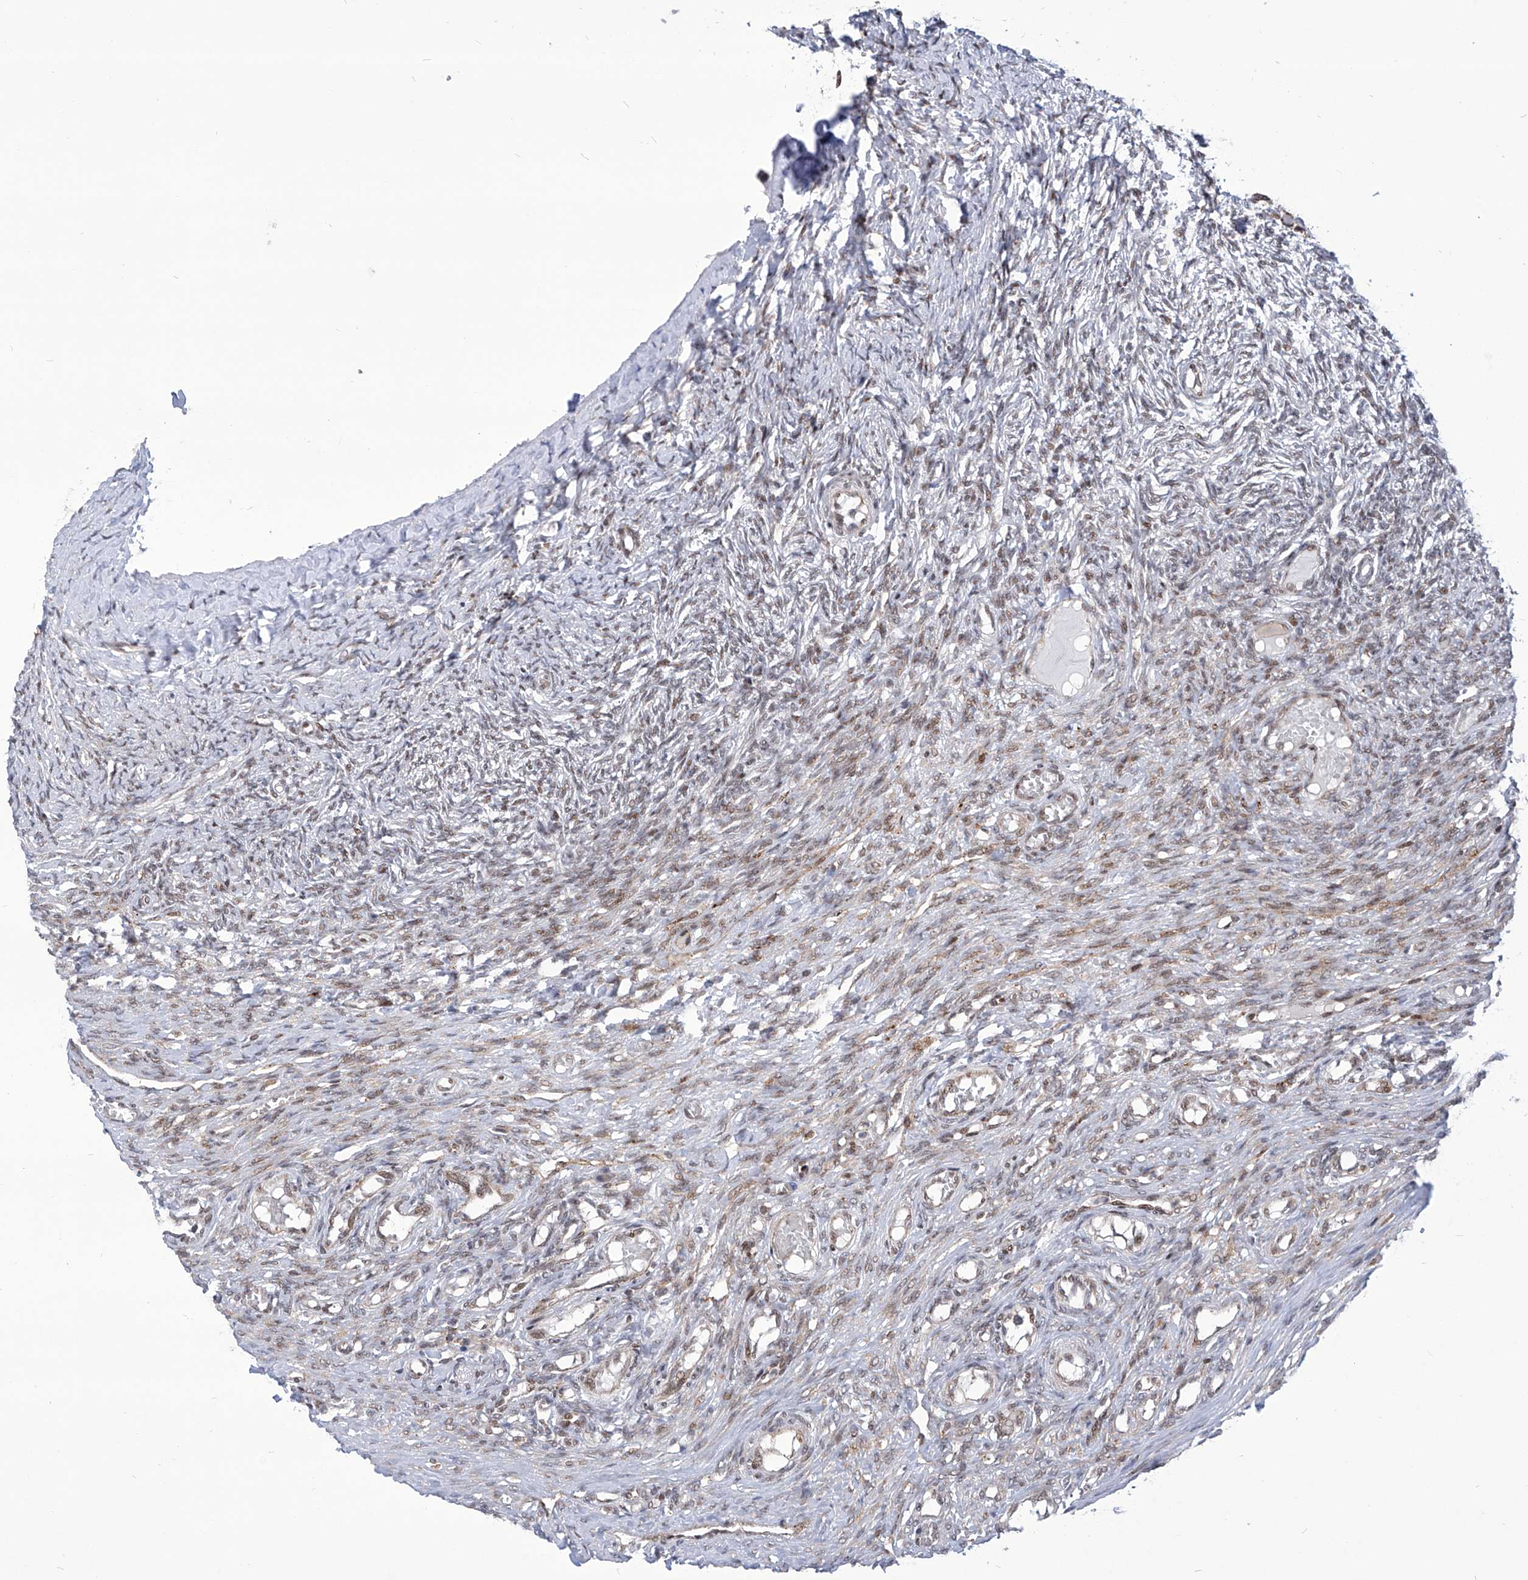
{"staining": {"intensity": "weak", "quantity": ">75%", "location": "cytoplasmic/membranous"}, "tissue": "ovary", "cell_type": "Follicle cells", "image_type": "normal", "snomed": [{"axis": "morphology", "description": "Adenocarcinoma, NOS"}, {"axis": "topography", "description": "Endometrium"}], "caption": "Ovary stained for a protein displays weak cytoplasmic/membranous positivity in follicle cells. (Brightfield microscopy of DAB IHC at high magnification).", "gene": "CEP290", "patient": {"sex": "female", "age": 32}}